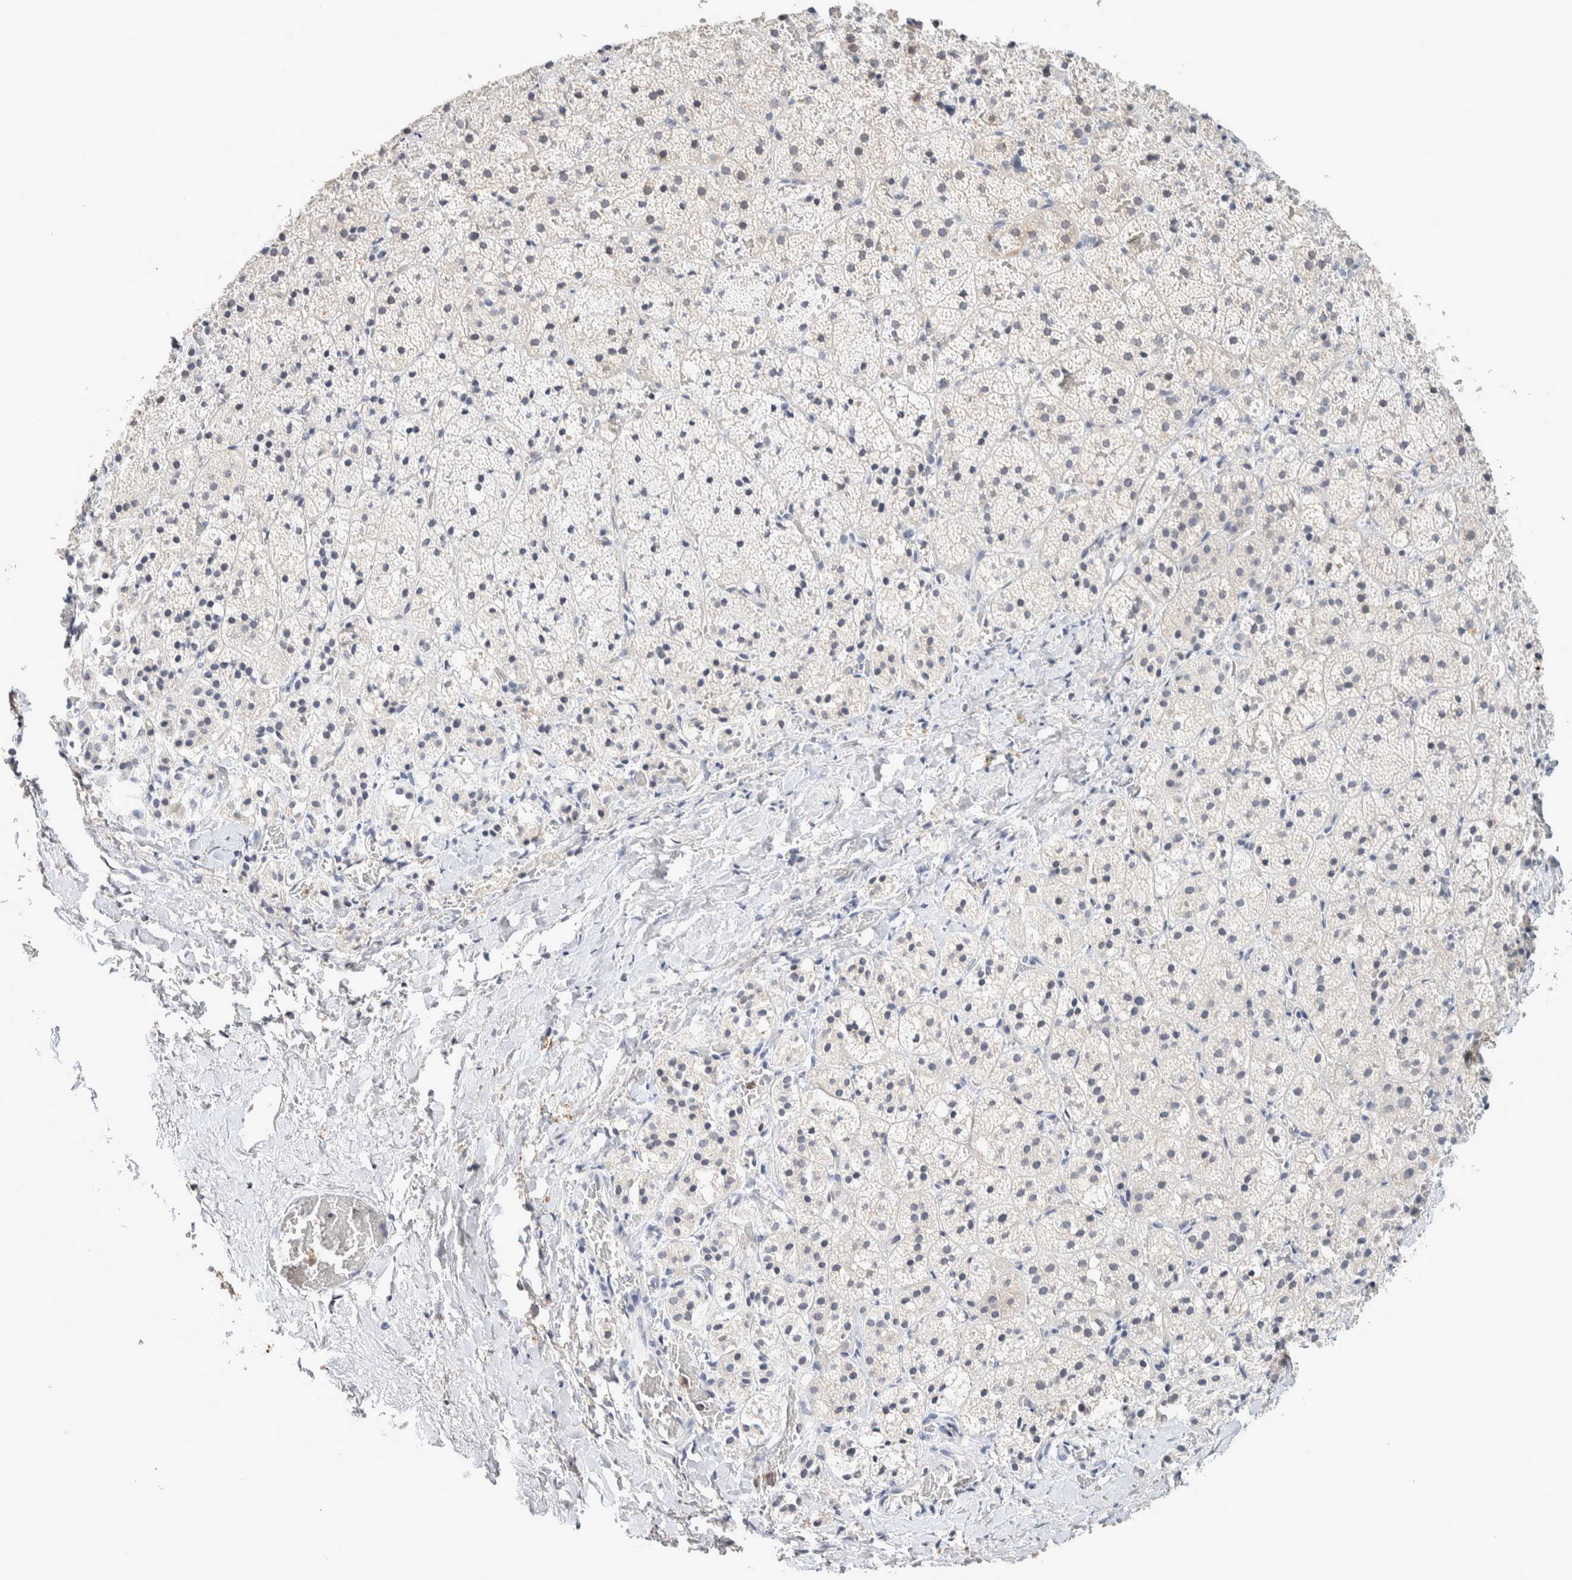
{"staining": {"intensity": "moderate", "quantity": "25%-75%", "location": "cytoplasmic/membranous"}, "tissue": "adrenal gland", "cell_type": "Glandular cells", "image_type": "normal", "snomed": [{"axis": "morphology", "description": "Normal tissue, NOS"}, {"axis": "topography", "description": "Adrenal gland"}], "caption": "Immunohistochemistry (IHC) of benign adrenal gland shows medium levels of moderate cytoplasmic/membranous positivity in about 25%-75% of glandular cells.", "gene": "CRAT", "patient": {"sex": "female", "age": 44}}